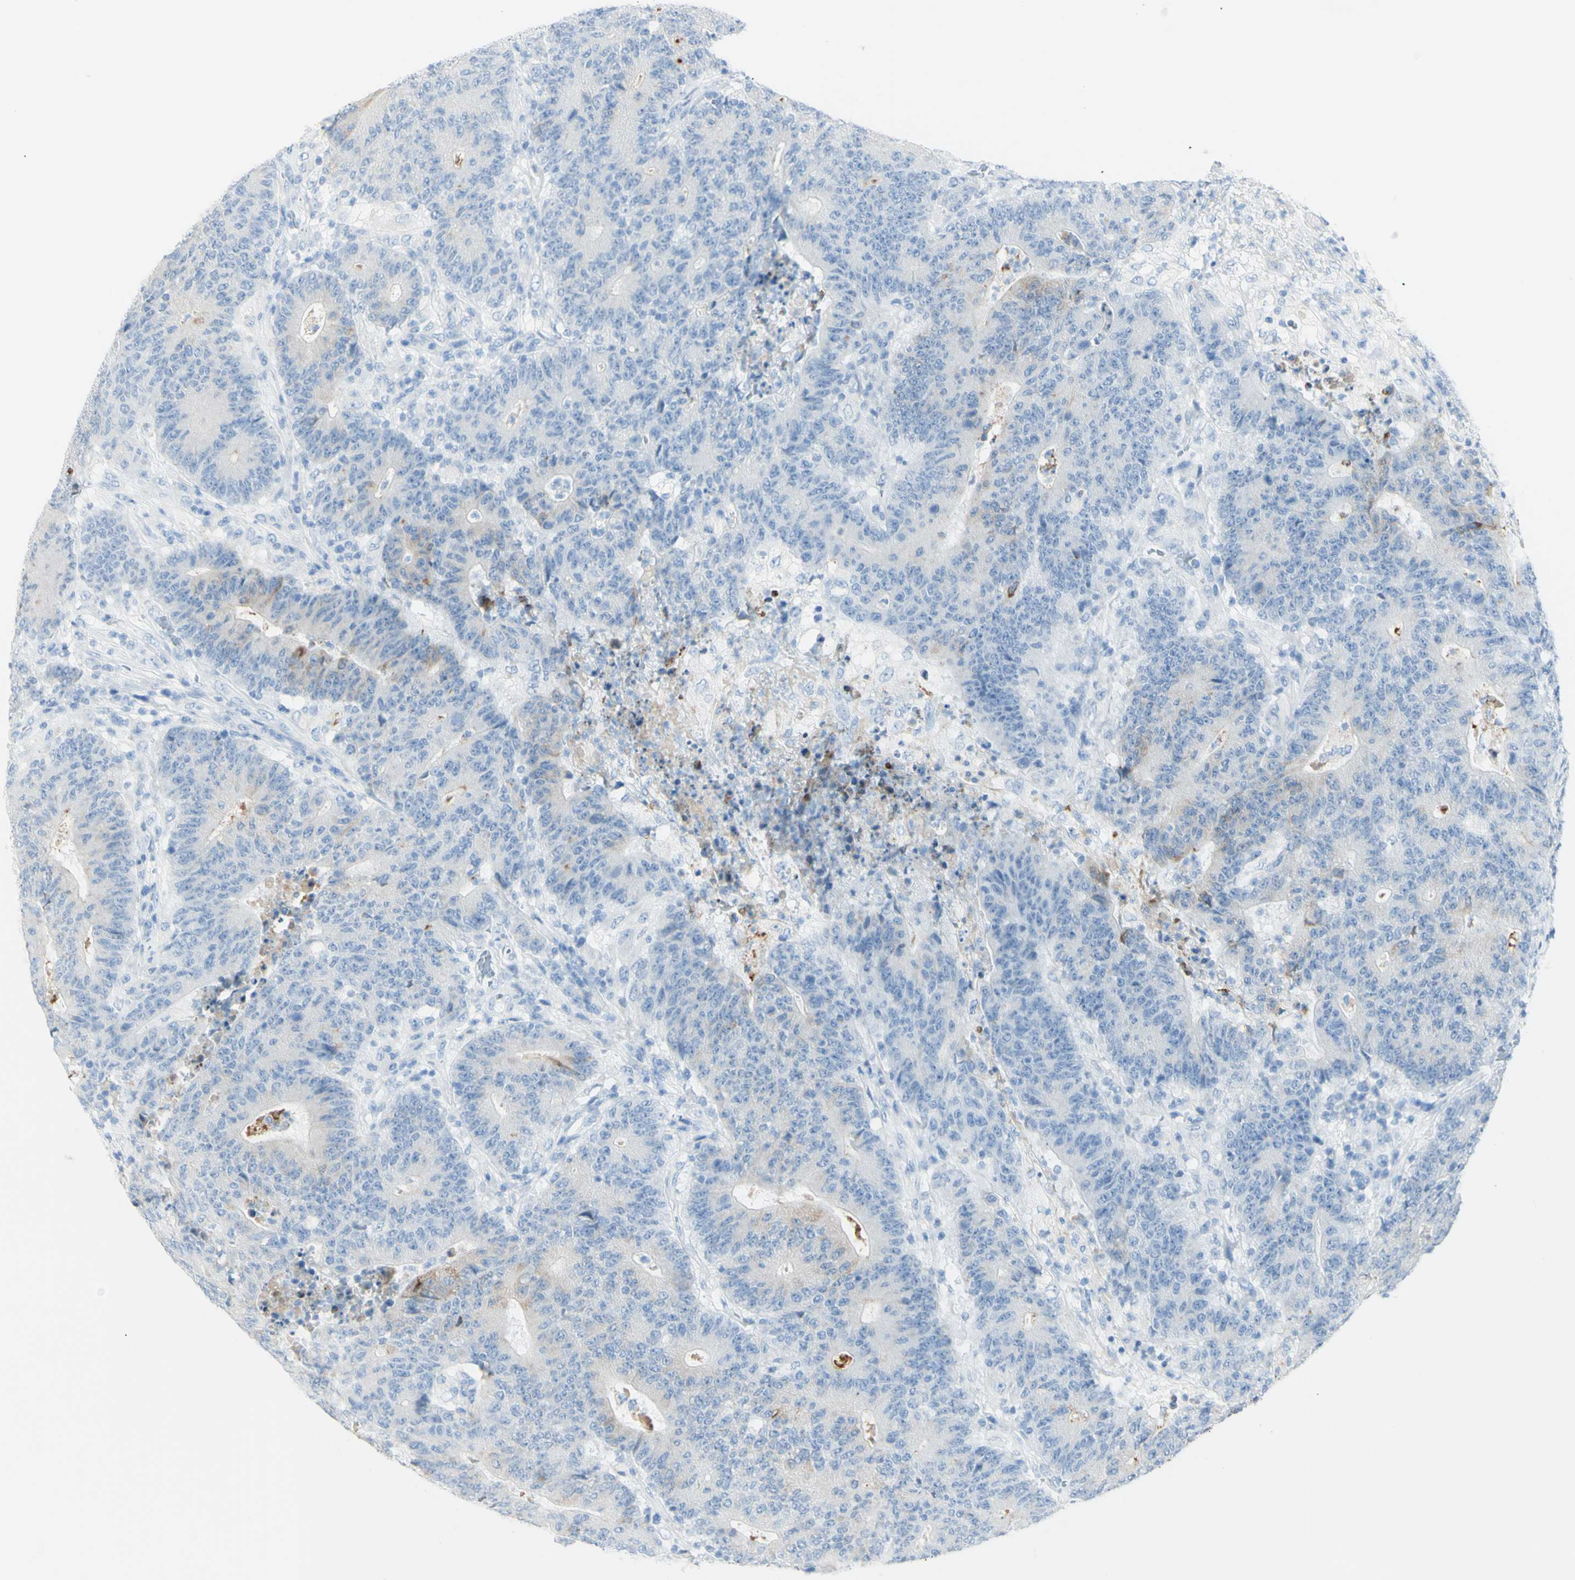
{"staining": {"intensity": "negative", "quantity": "none", "location": "none"}, "tissue": "colorectal cancer", "cell_type": "Tumor cells", "image_type": "cancer", "snomed": [{"axis": "morphology", "description": "Normal tissue, NOS"}, {"axis": "morphology", "description": "Adenocarcinoma, NOS"}, {"axis": "topography", "description": "Colon"}], "caption": "There is no significant positivity in tumor cells of colorectal cancer.", "gene": "LETM1", "patient": {"sex": "female", "age": 75}}